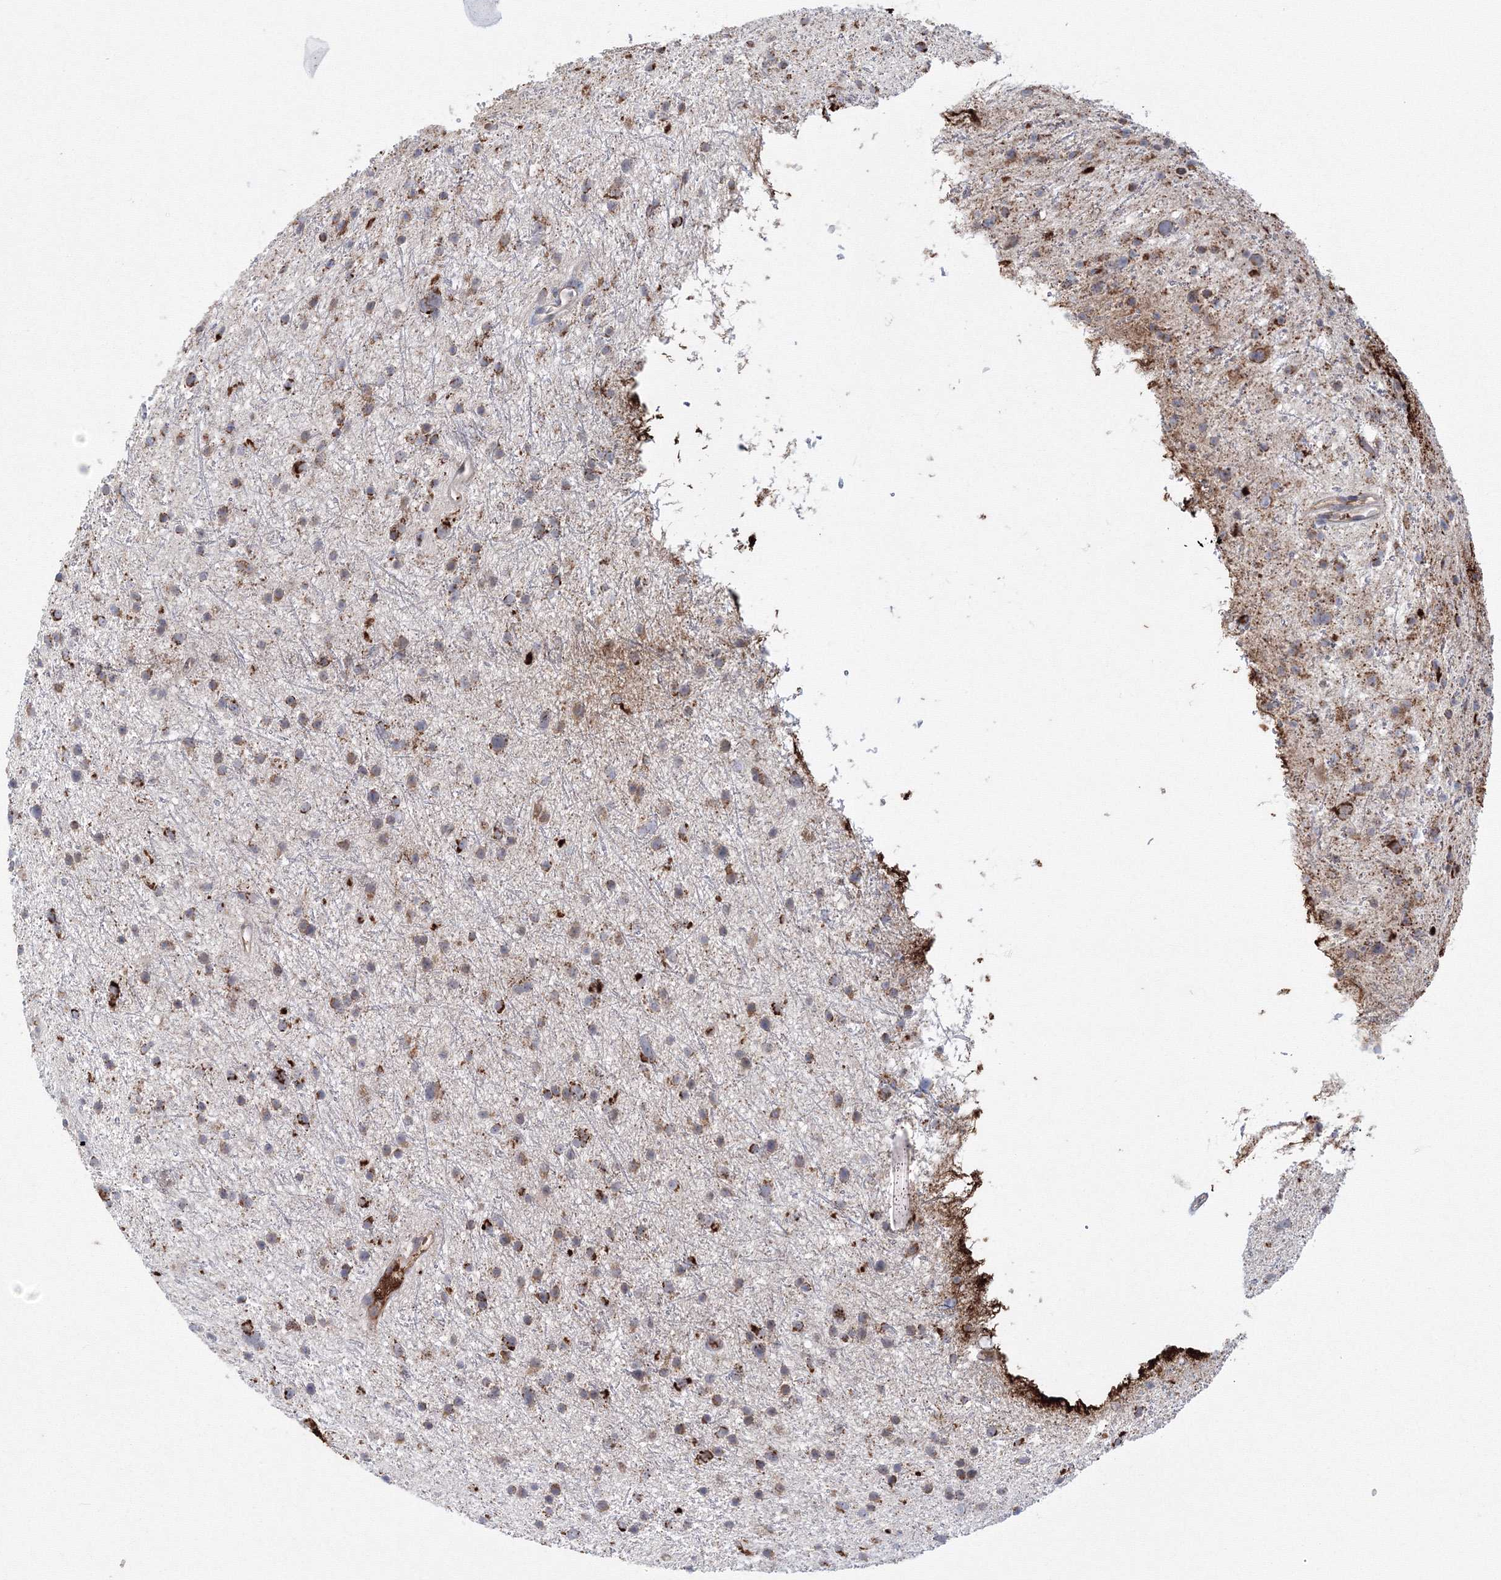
{"staining": {"intensity": "strong", "quantity": "<25%", "location": "cytoplasmic/membranous"}, "tissue": "glioma", "cell_type": "Tumor cells", "image_type": "cancer", "snomed": [{"axis": "morphology", "description": "Glioma, malignant, Low grade"}, {"axis": "topography", "description": "Cerebral cortex"}], "caption": "A histopathology image of low-grade glioma (malignant) stained for a protein exhibits strong cytoplasmic/membranous brown staining in tumor cells.", "gene": "GRPEL1", "patient": {"sex": "female", "age": 39}}